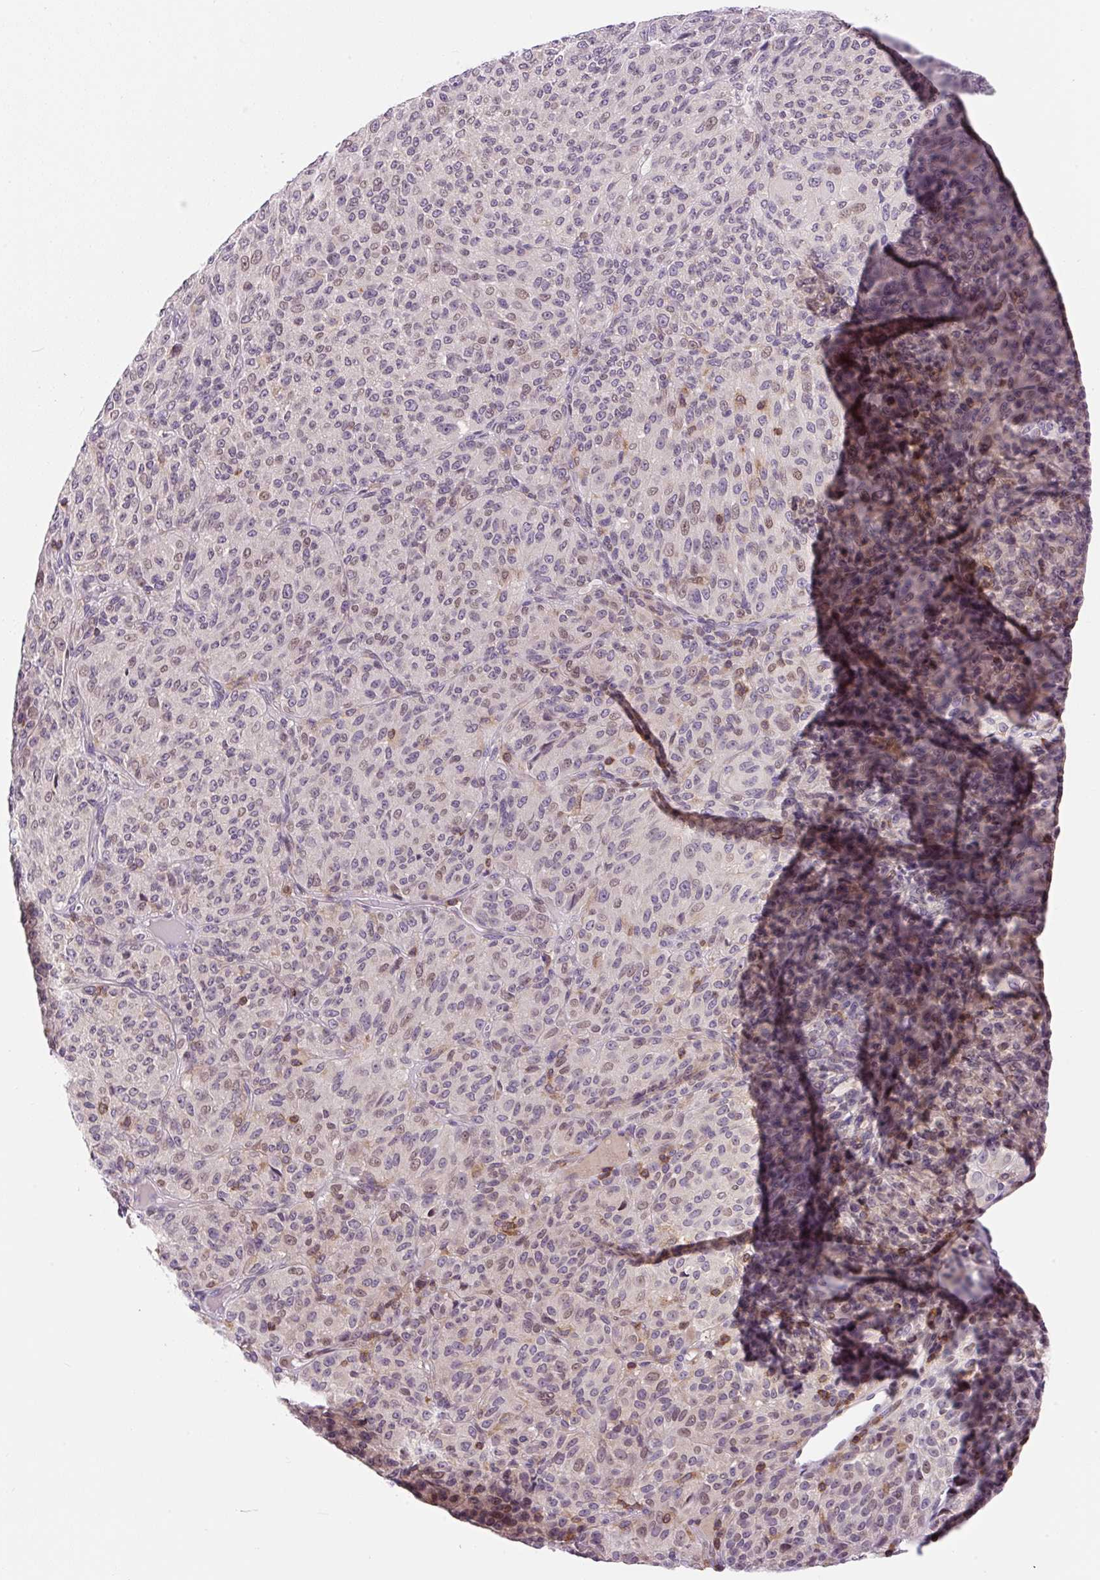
{"staining": {"intensity": "weak", "quantity": "25%-75%", "location": "nuclear"}, "tissue": "melanoma", "cell_type": "Tumor cells", "image_type": "cancer", "snomed": [{"axis": "morphology", "description": "Malignant melanoma, Metastatic site"}, {"axis": "topography", "description": "Brain"}], "caption": "This image displays immunohistochemistry staining of malignant melanoma (metastatic site), with low weak nuclear expression in about 25%-75% of tumor cells.", "gene": "CARD11", "patient": {"sex": "female", "age": 56}}